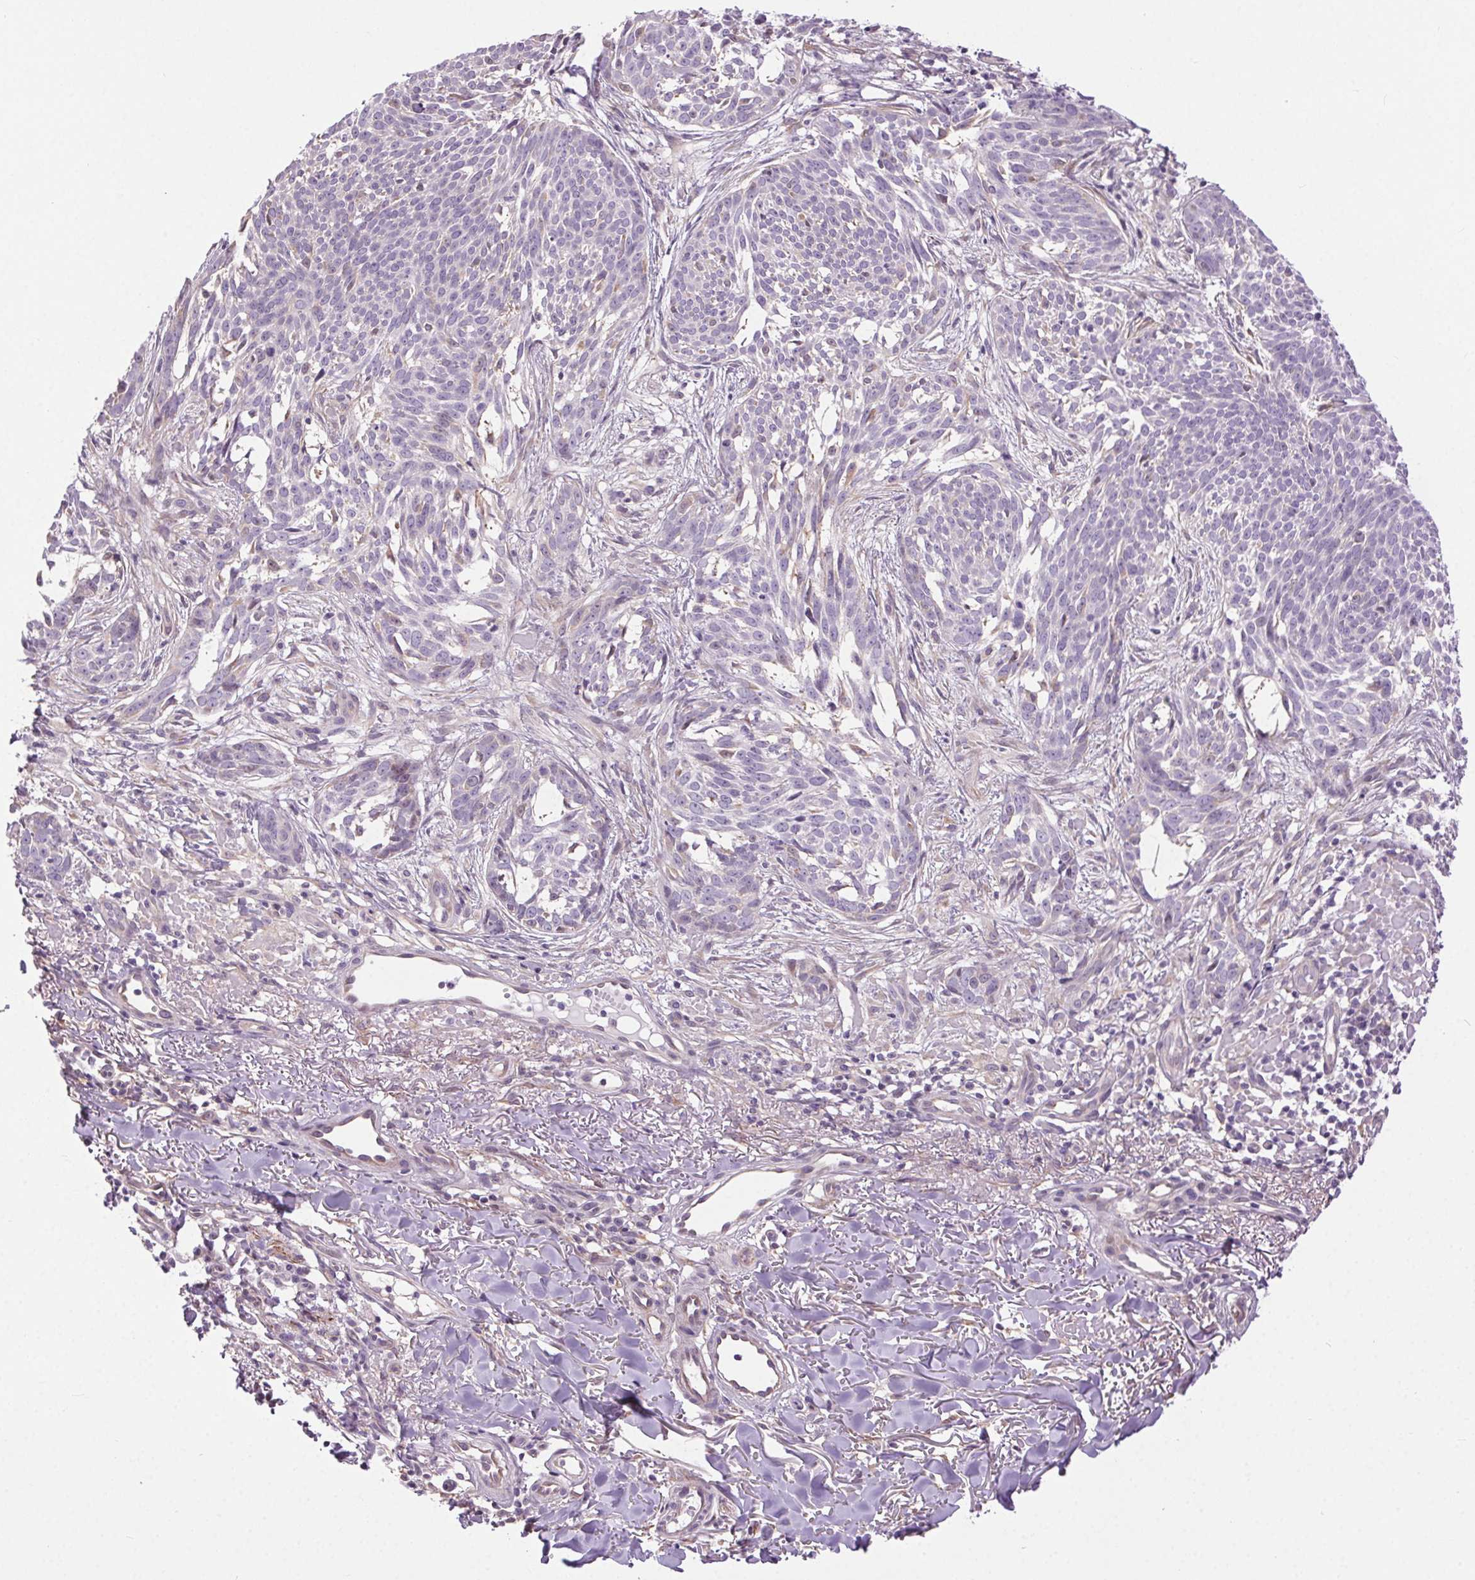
{"staining": {"intensity": "negative", "quantity": "none", "location": "none"}, "tissue": "skin cancer", "cell_type": "Tumor cells", "image_type": "cancer", "snomed": [{"axis": "morphology", "description": "Basal cell carcinoma"}, {"axis": "topography", "description": "Skin"}], "caption": "The immunohistochemistry image has no significant expression in tumor cells of basal cell carcinoma (skin) tissue.", "gene": "SYT11", "patient": {"sex": "male", "age": 88}}